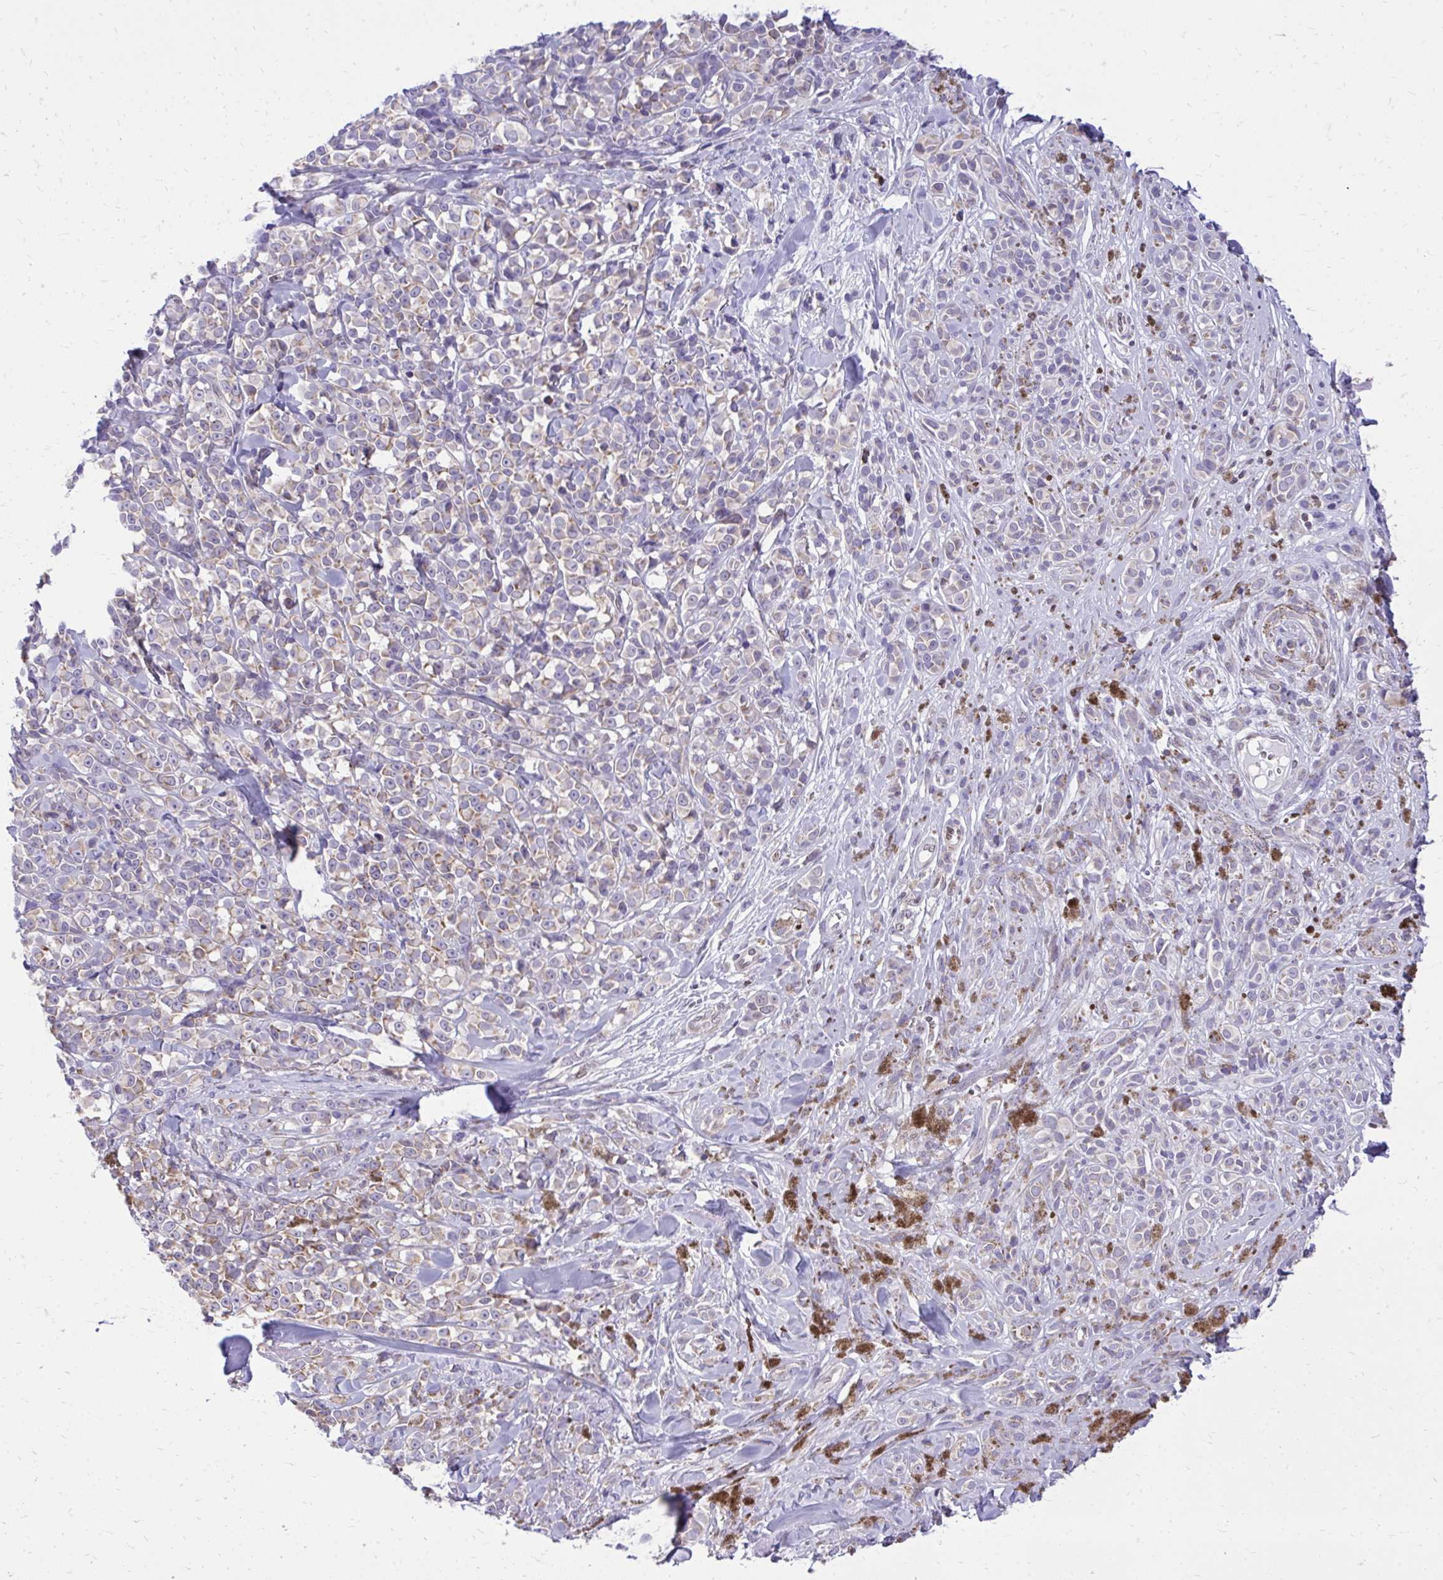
{"staining": {"intensity": "weak", "quantity": "<25%", "location": "cytoplasmic/membranous"}, "tissue": "melanoma", "cell_type": "Tumor cells", "image_type": "cancer", "snomed": [{"axis": "morphology", "description": "Malignant melanoma, NOS"}, {"axis": "topography", "description": "Skin"}], "caption": "Malignant melanoma was stained to show a protein in brown. There is no significant positivity in tumor cells. The staining was performed using DAB to visualize the protein expression in brown, while the nuclei were stained in blue with hematoxylin (Magnification: 20x).", "gene": "RPS6KA2", "patient": {"sex": "male", "age": 85}}